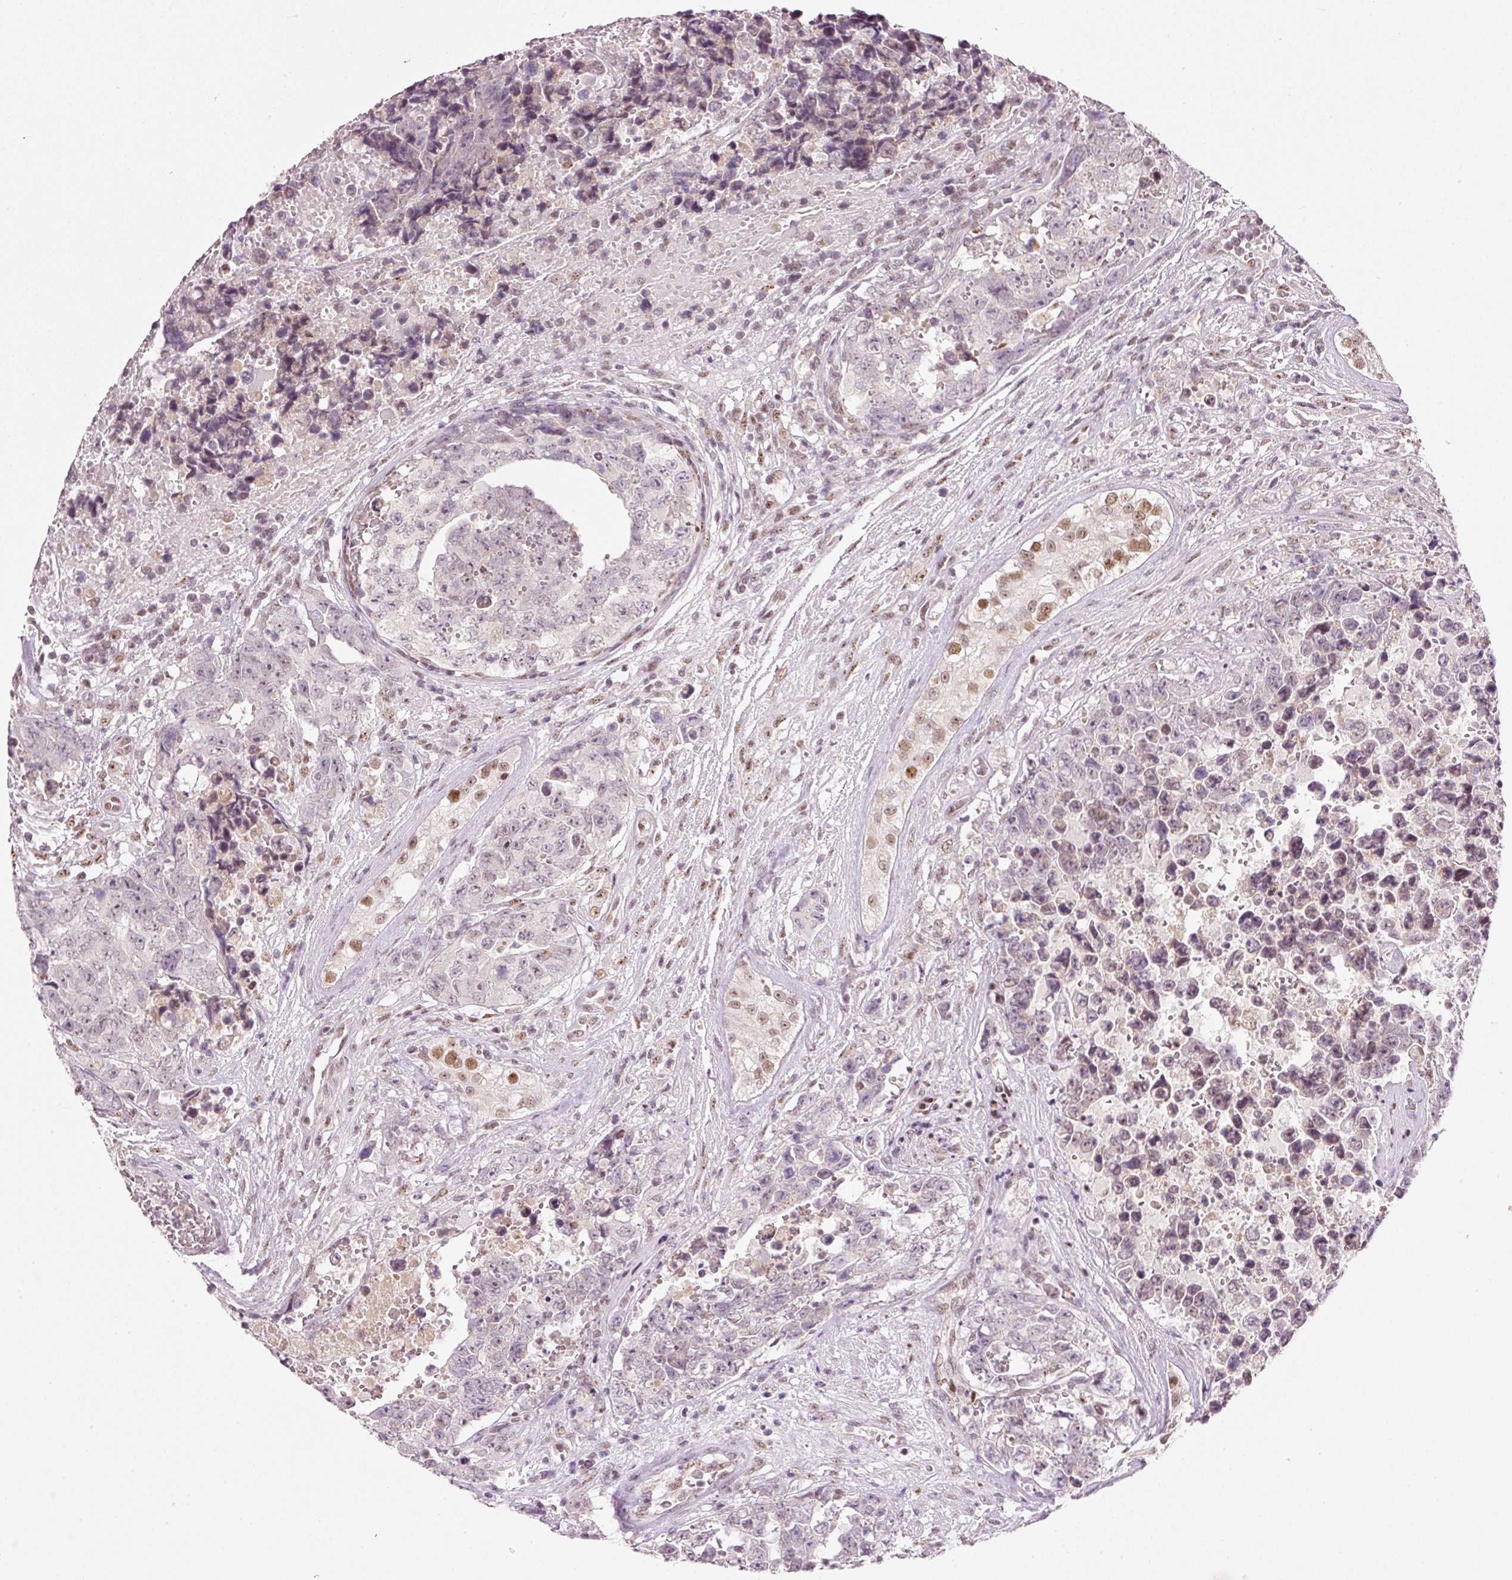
{"staining": {"intensity": "negative", "quantity": "none", "location": "none"}, "tissue": "testis cancer", "cell_type": "Tumor cells", "image_type": "cancer", "snomed": [{"axis": "morphology", "description": "Normal tissue, NOS"}, {"axis": "morphology", "description": "Carcinoma, Embryonal, NOS"}, {"axis": "topography", "description": "Testis"}, {"axis": "topography", "description": "Epididymis"}], "caption": "Protein analysis of embryonal carcinoma (testis) displays no significant staining in tumor cells. The staining is performed using DAB brown chromogen with nuclei counter-stained in using hematoxylin.", "gene": "FSTL3", "patient": {"sex": "male", "age": 25}}